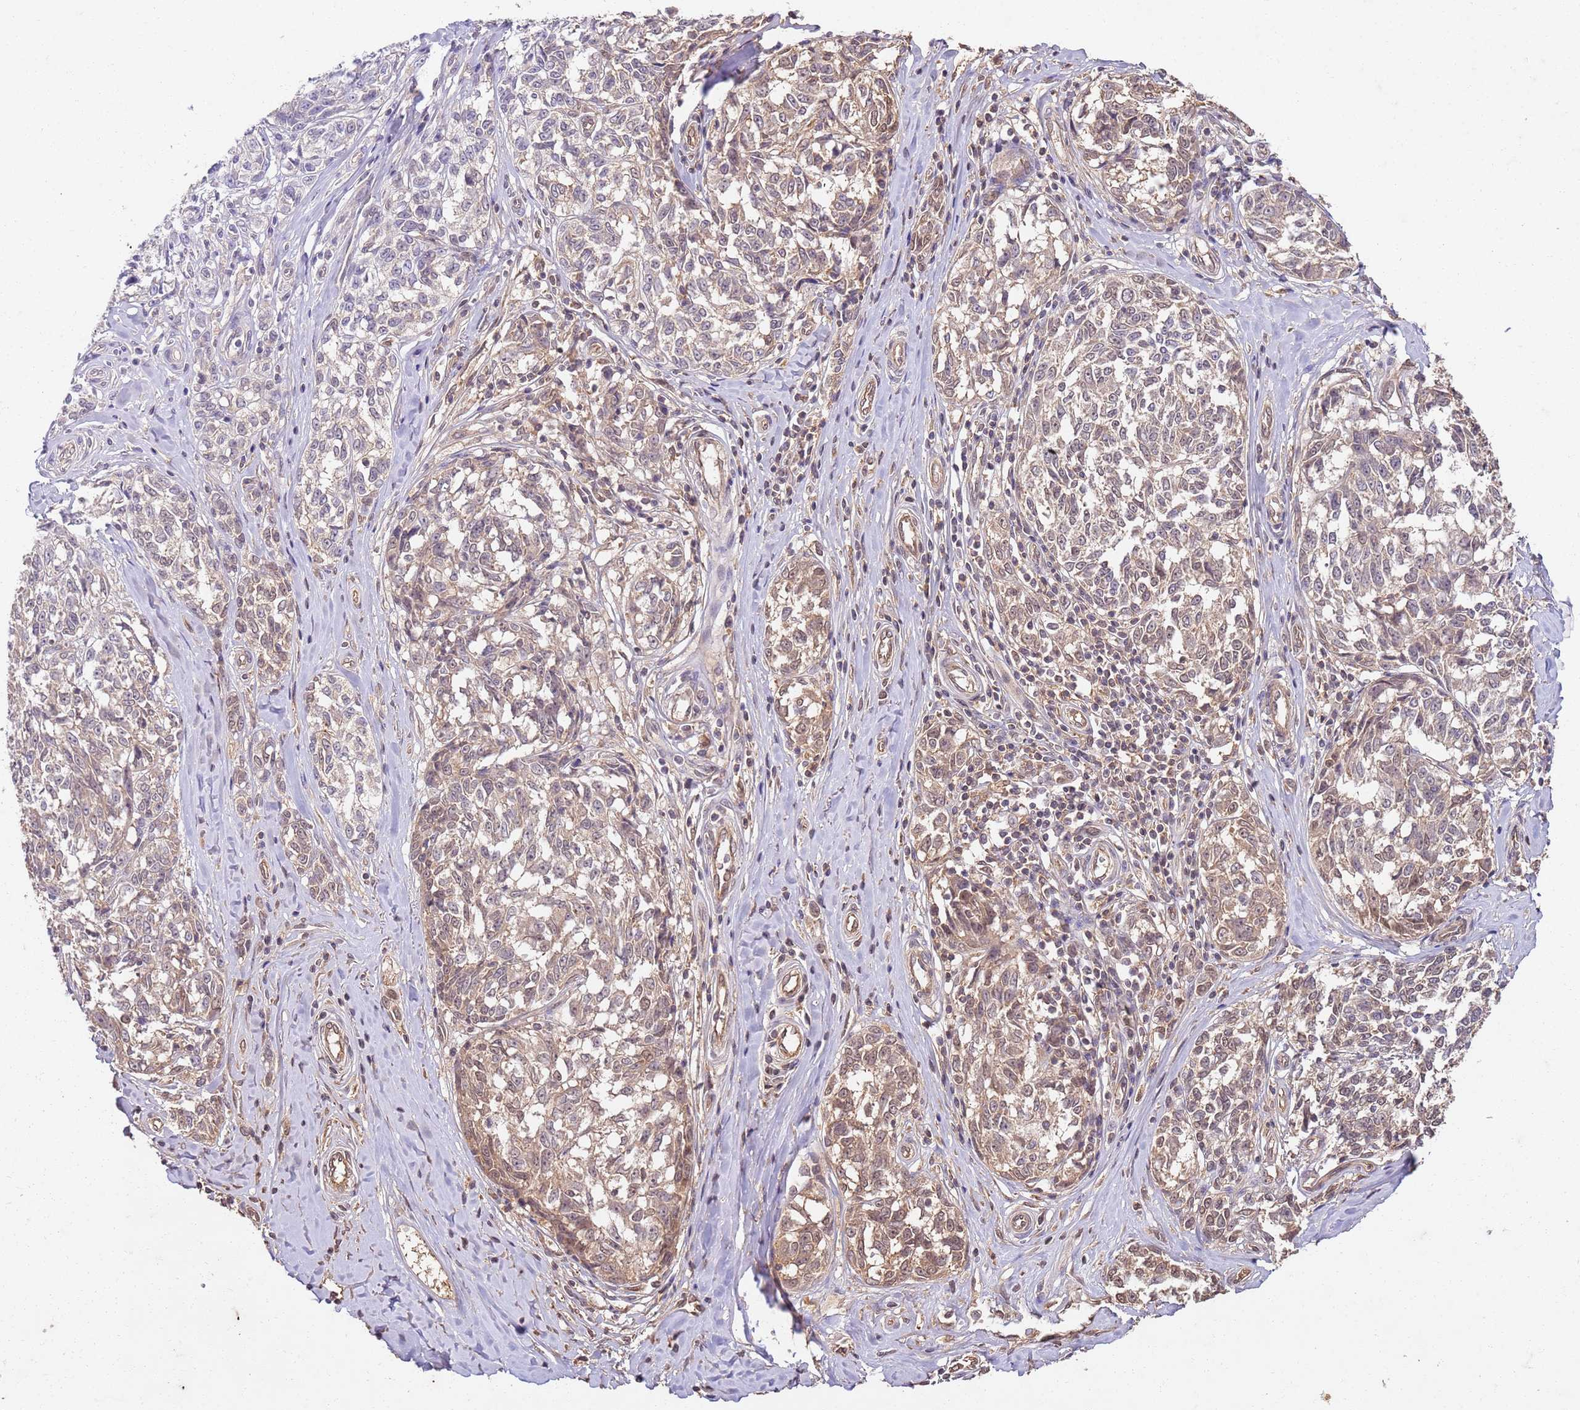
{"staining": {"intensity": "weak", "quantity": "25%-75%", "location": "cytoplasmic/membranous,nuclear"}, "tissue": "melanoma", "cell_type": "Tumor cells", "image_type": "cancer", "snomed": [{"axis": "morphology", "description": "Normal tissue, NOS"}, {"axis": "morphology", "description": "Malignant melanoma, NOS"}, {"axis": "topography", "description": "Skin"}], "caption": "Immunohistochemistry (DAB) staining of malignant melanoma demonstrates weak cytoplasmic/membranous and nuclear protein staining in about 25%-75% of tumor cells.", "gene": "UBE3A", "patient": {"sex": "female", "age": 64}}